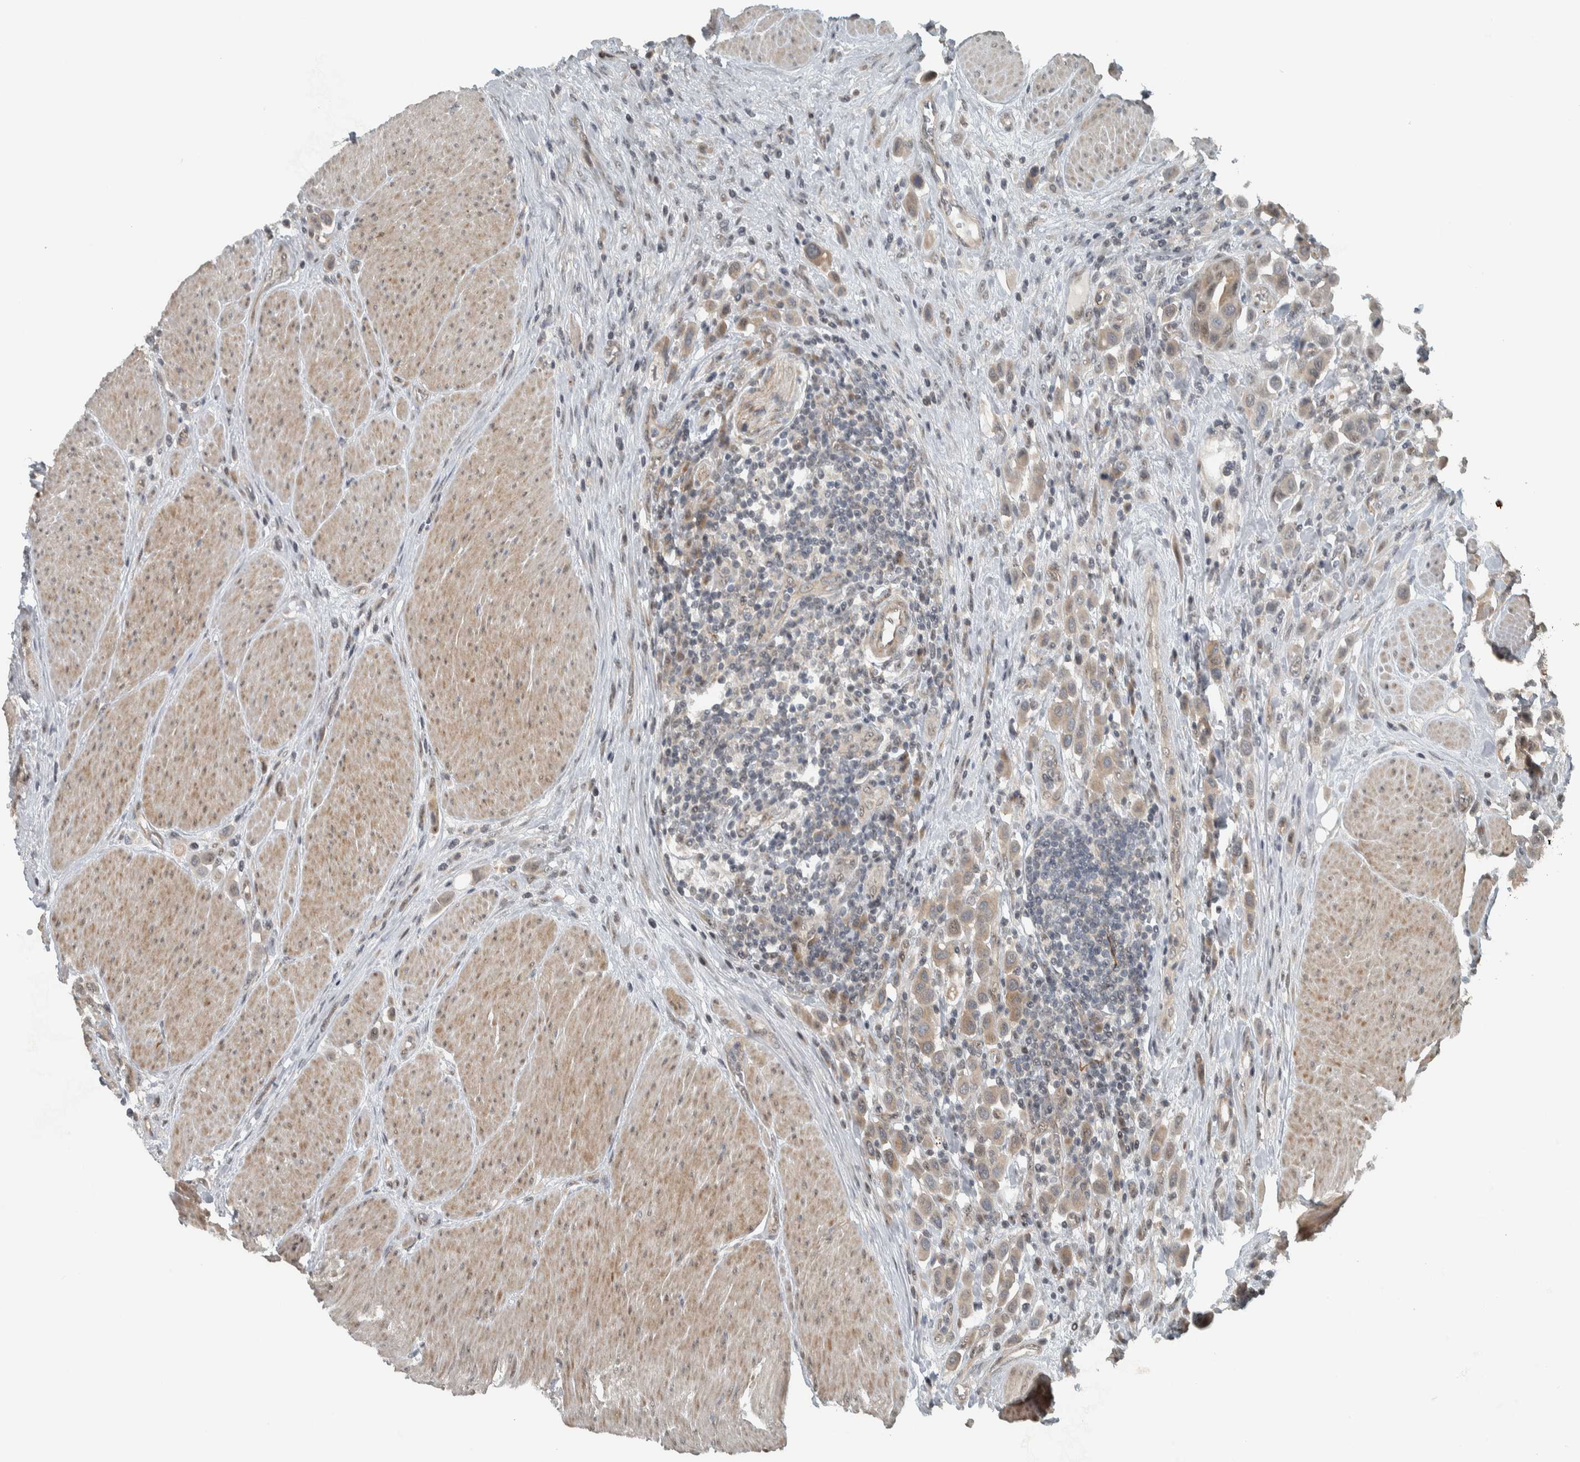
{"staining": {"intensity": "moderate", "quantity": "<25%", "location": "cytoplasmic/membranous,nuclear"}, "tissue": "urothelial cancer", "cell_type": "Tumor cells", "image_type": "cancer", "snomed": [{"axis": "morphology", "description": "Urothelial carcinoma, High grade"}, {"axis": "topography", "description": "Urinary bladder"}], "caption": "Moderate cytoplasmic/membranous and nuclear staining for a protein is identified in about <25% of tumor cells of urothelial carcinoma (high-grade) using IHC.", "gene": "NAPG", "patient": {"sex": "male", "age": 50}}